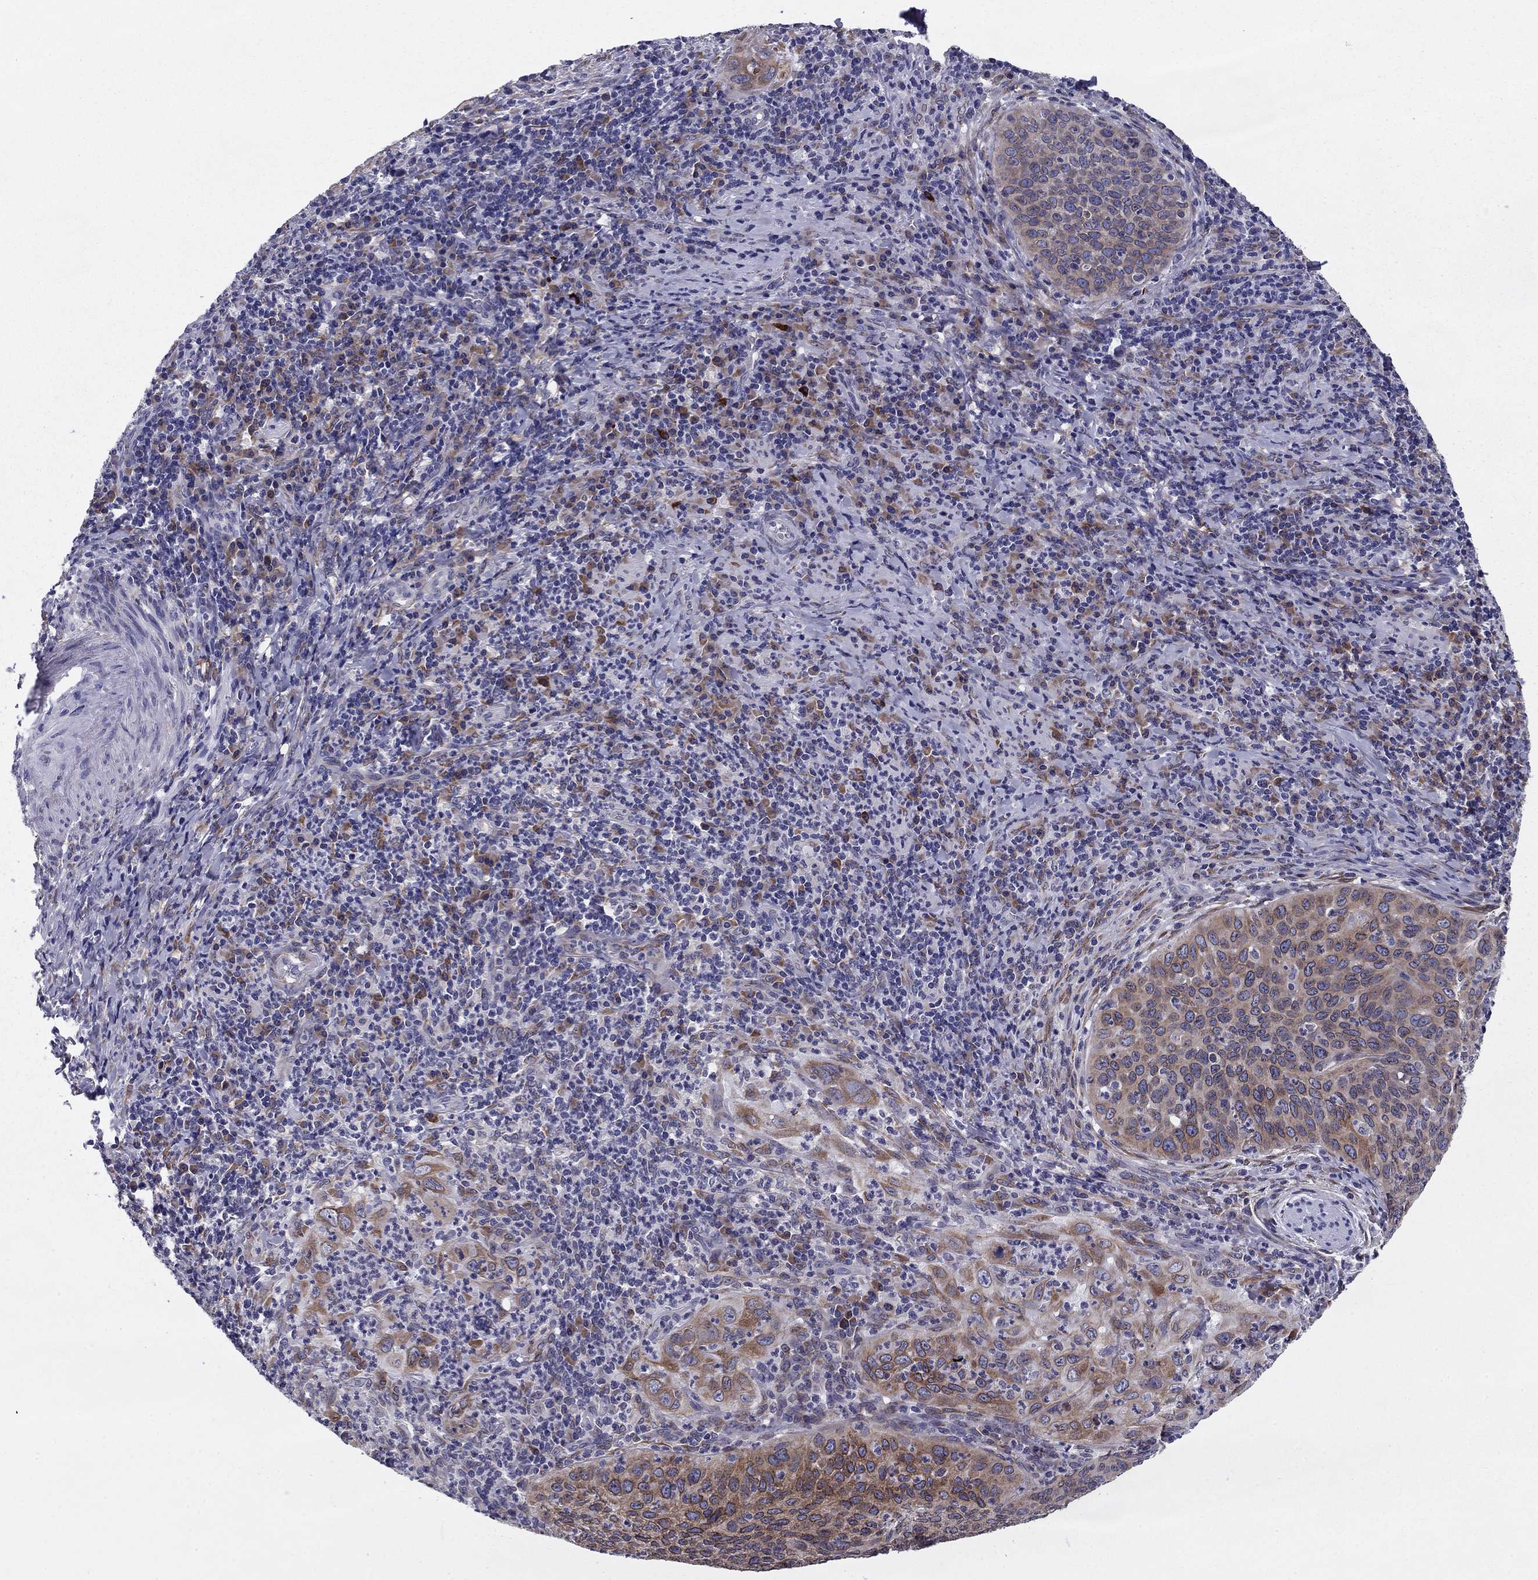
{"staining": {"intensity": "moderate", "quantity": ">75%", "location": "cytoplasmic/membranous"}, "tissue": "cervical cancer", "cell_type": "Tumor cells", "image_type": "cancer", "snomed": [{"axis": "morphology", "description": "Squamous cell carcinoma, NOS"}, {"axis": "topography", "description": "Cervix"}], "caption": "Moderate cytoplasmic/membranous positivity is present in about >75% of tumor cells in cervical cancer.", "gene": "TMED3", "patient": {"sex": "female", "age": 26}}